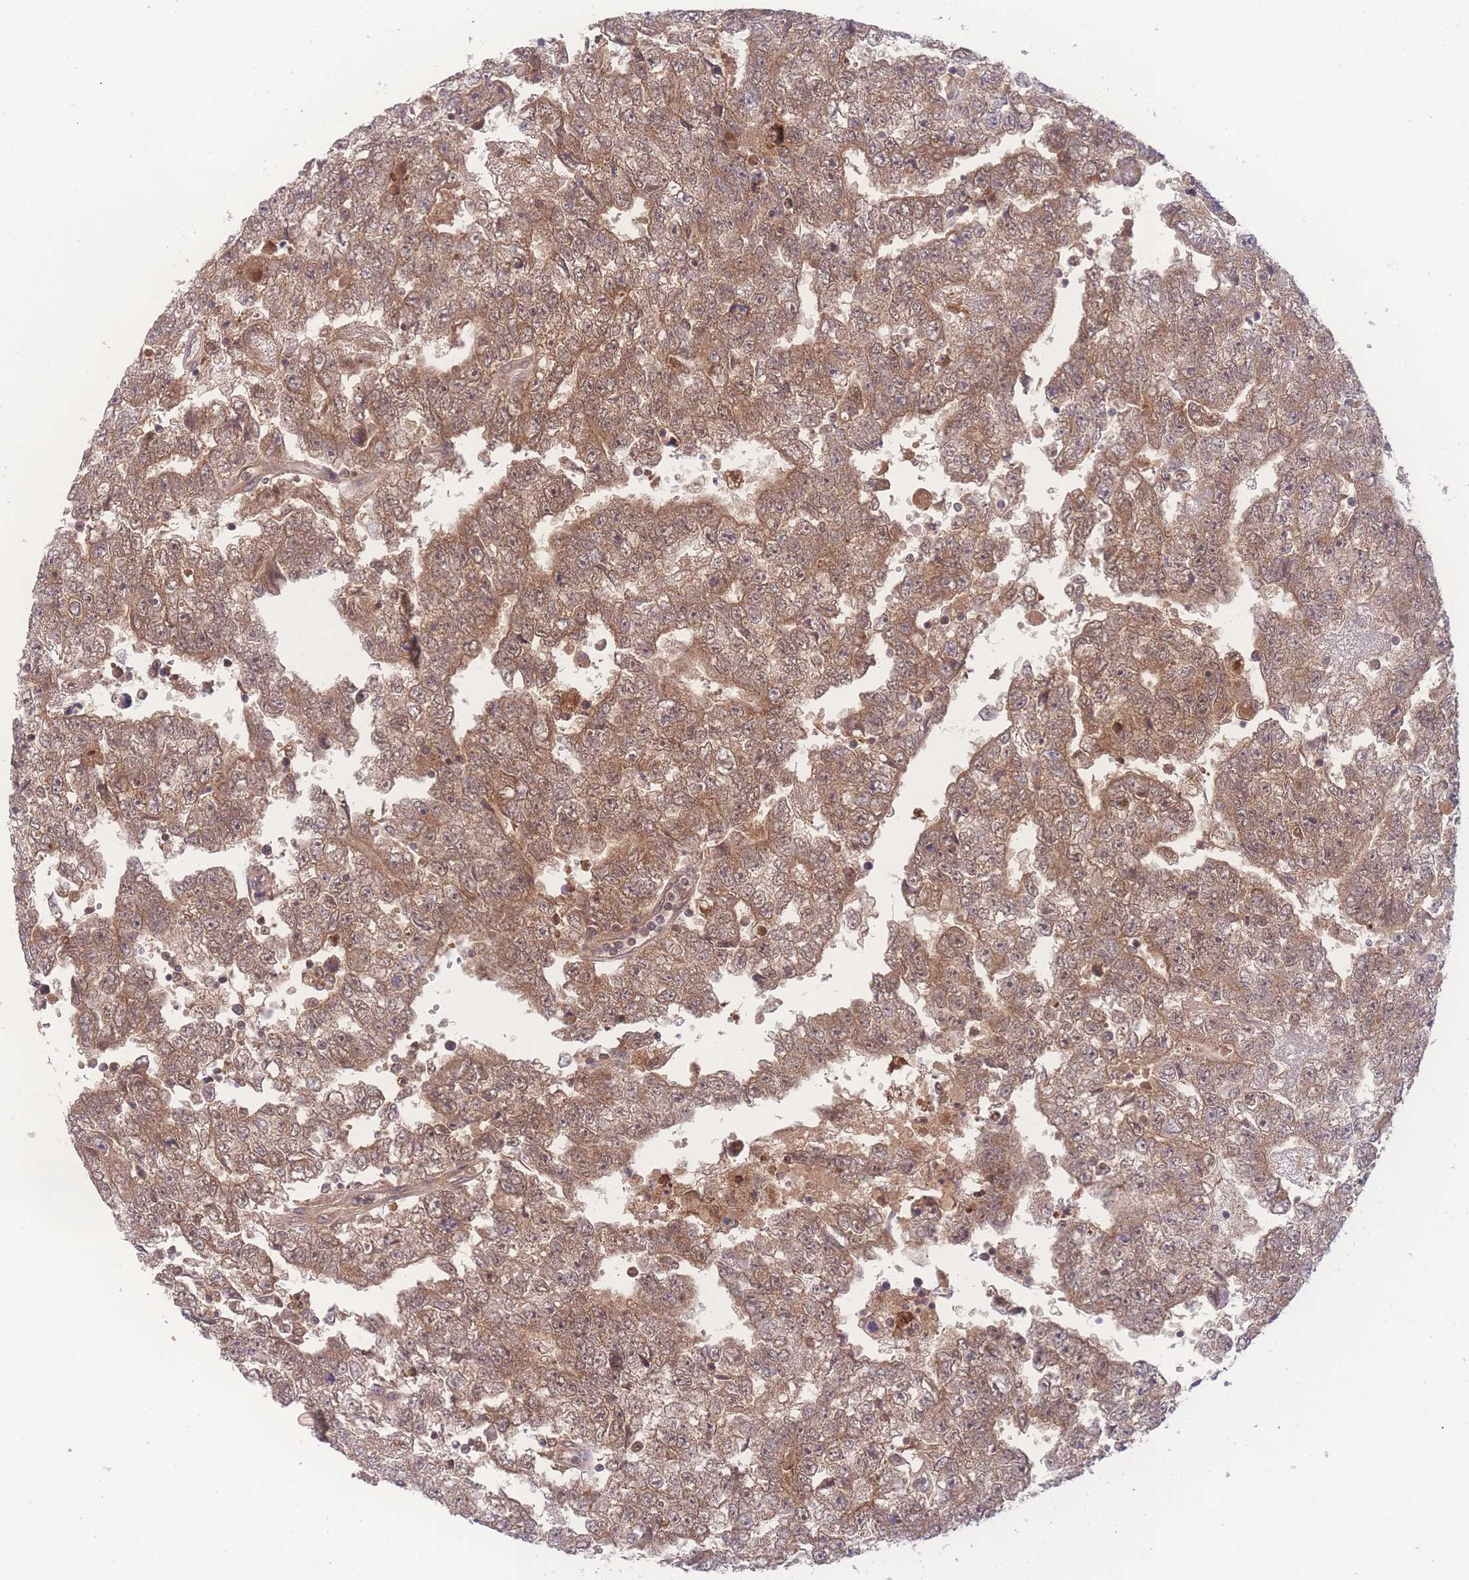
{"staining": {"intensity": "moderate", "quantity": ">75%", "location": "cytoplasmic/membranous,nuclear"}, "tissue": "testis cancer", "cell_type": "Tumor cells", "image_type": "cancer", "snomed": [{"axis": "morphology", "description": "Carcinoma, Embryonal, NOS"}, {"axis": "topography", "description": "Testis"}], "caption": "Protein expression analysis of human embryonal carcinoma (testis) reveals moderate cytoplasmic/membranous and nuclear staining in about >75% of tumor cells. (Stains: DAB (3,3'-diaminobenzidine) in brown, nuclei in blue, Microscopy: brightfield microscopy at high magnification).", "gene": "RAVER1", "patient": {"sex": "male", "age": 25}}